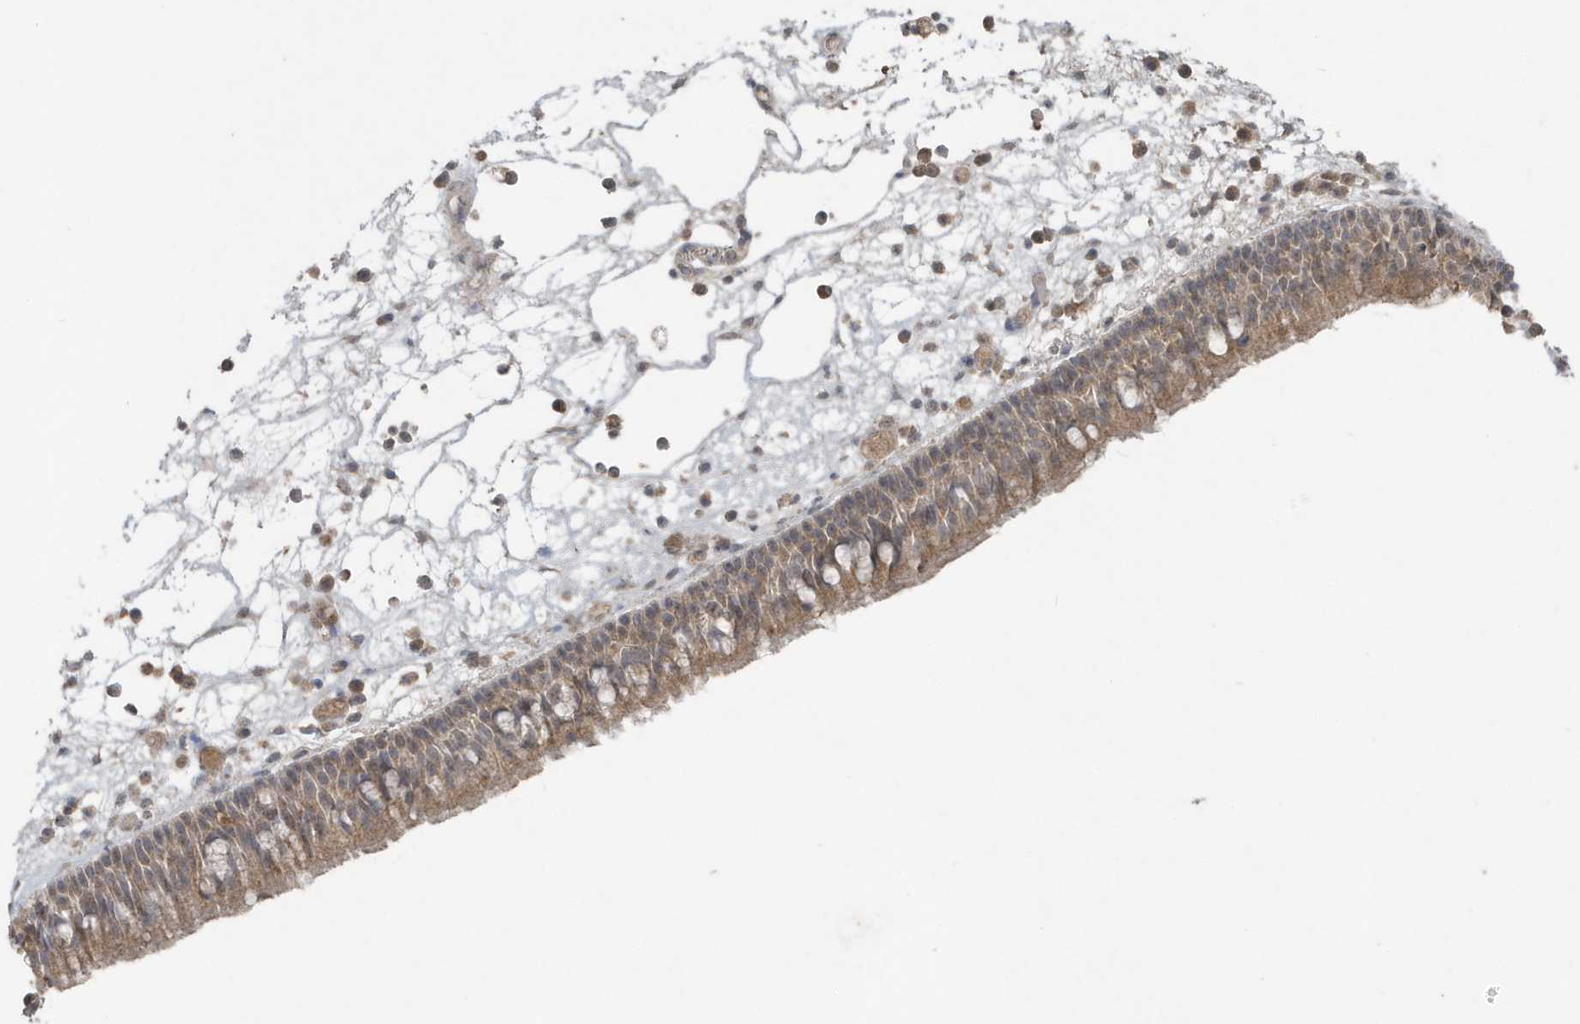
{"staining": {"intensity": "moderate", "quantity": "25%-75%", "location": "cytoplasmic/membranous"}, "tissue": "nasopharynx", "cell_type": "Respiratory epithelial cells", "image_type": "normal", "snomed": [{"axis": "morphology", "description": "Normal tissue, NOS"}, {"axis": "morphology", "description": "Inflammation, NOS"}, {"axis": "morphology", "description": "Malignant melanoma, Metastatic site"}, {"axis": "topography", "description": "Nasopharynx"}], "caption": "Protein expression analysis of unremarkable nasopharynx reveals moderate cytoplasmic/membranous positivity in about 25%-75% of respiratory epithelial cells.", "gene": "C1RL", "patient": {"sex": "male", "age": 70}}